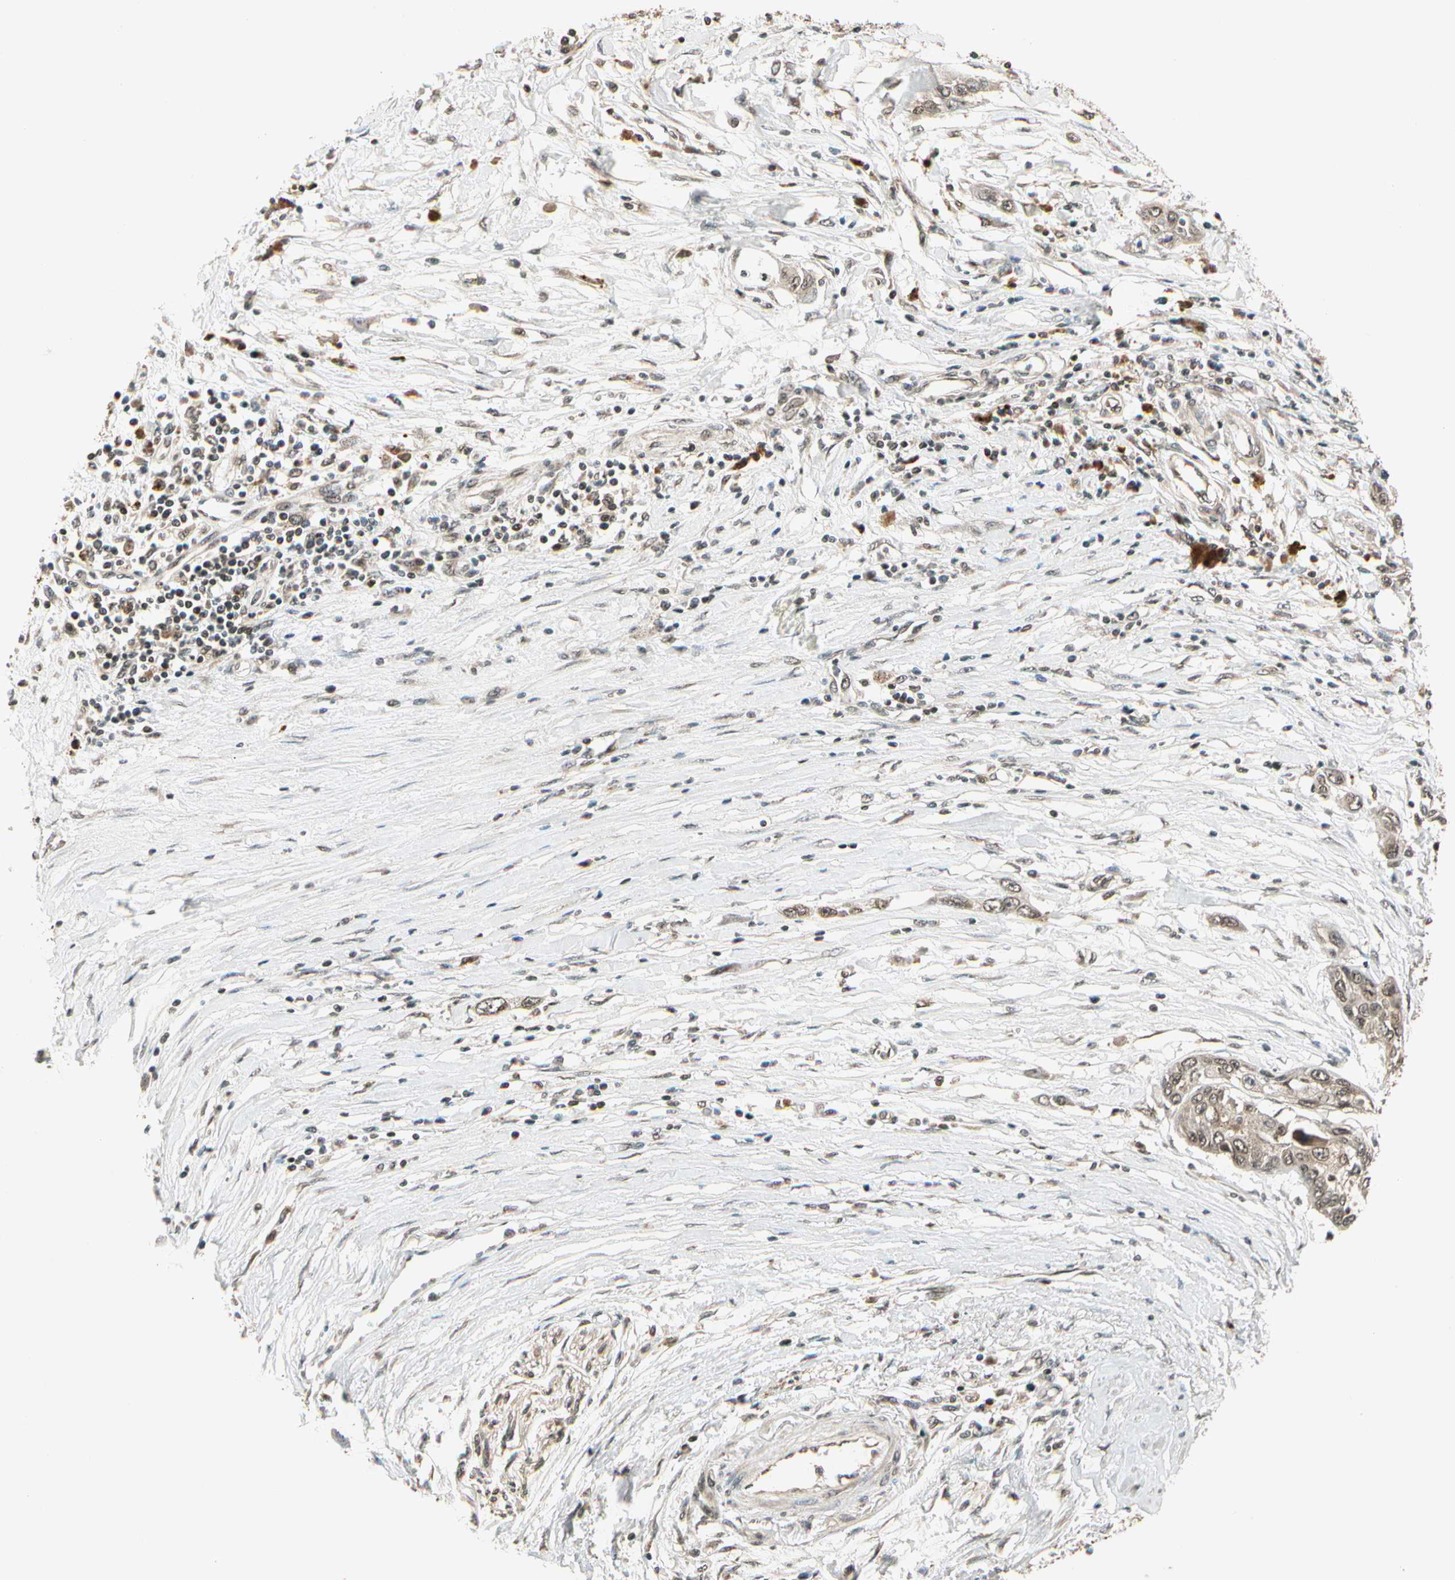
{"staining": {"intensity": "moderate", "quantity": ">75%", "location": "cytoplasmic/membranous"}, "tissue": "pancreatic cancer", "cell_type": "Tumor cells", "image_type": "cancer", "snomed": [{"axis": "morphology", "description": "Adenocarcinoma, NOS"}, {"axis": "topography", "description": "Pancreas"}], "caption": "IHC image of adenocarcinoma (pancreatic) stained for a protein (brown), which displays medium levels of moderate cytoplasmic/membranous staining in approximately >75% of tumor cells.", "gene": "GLUL", "patient": {"sex": "female", "age": 70}}